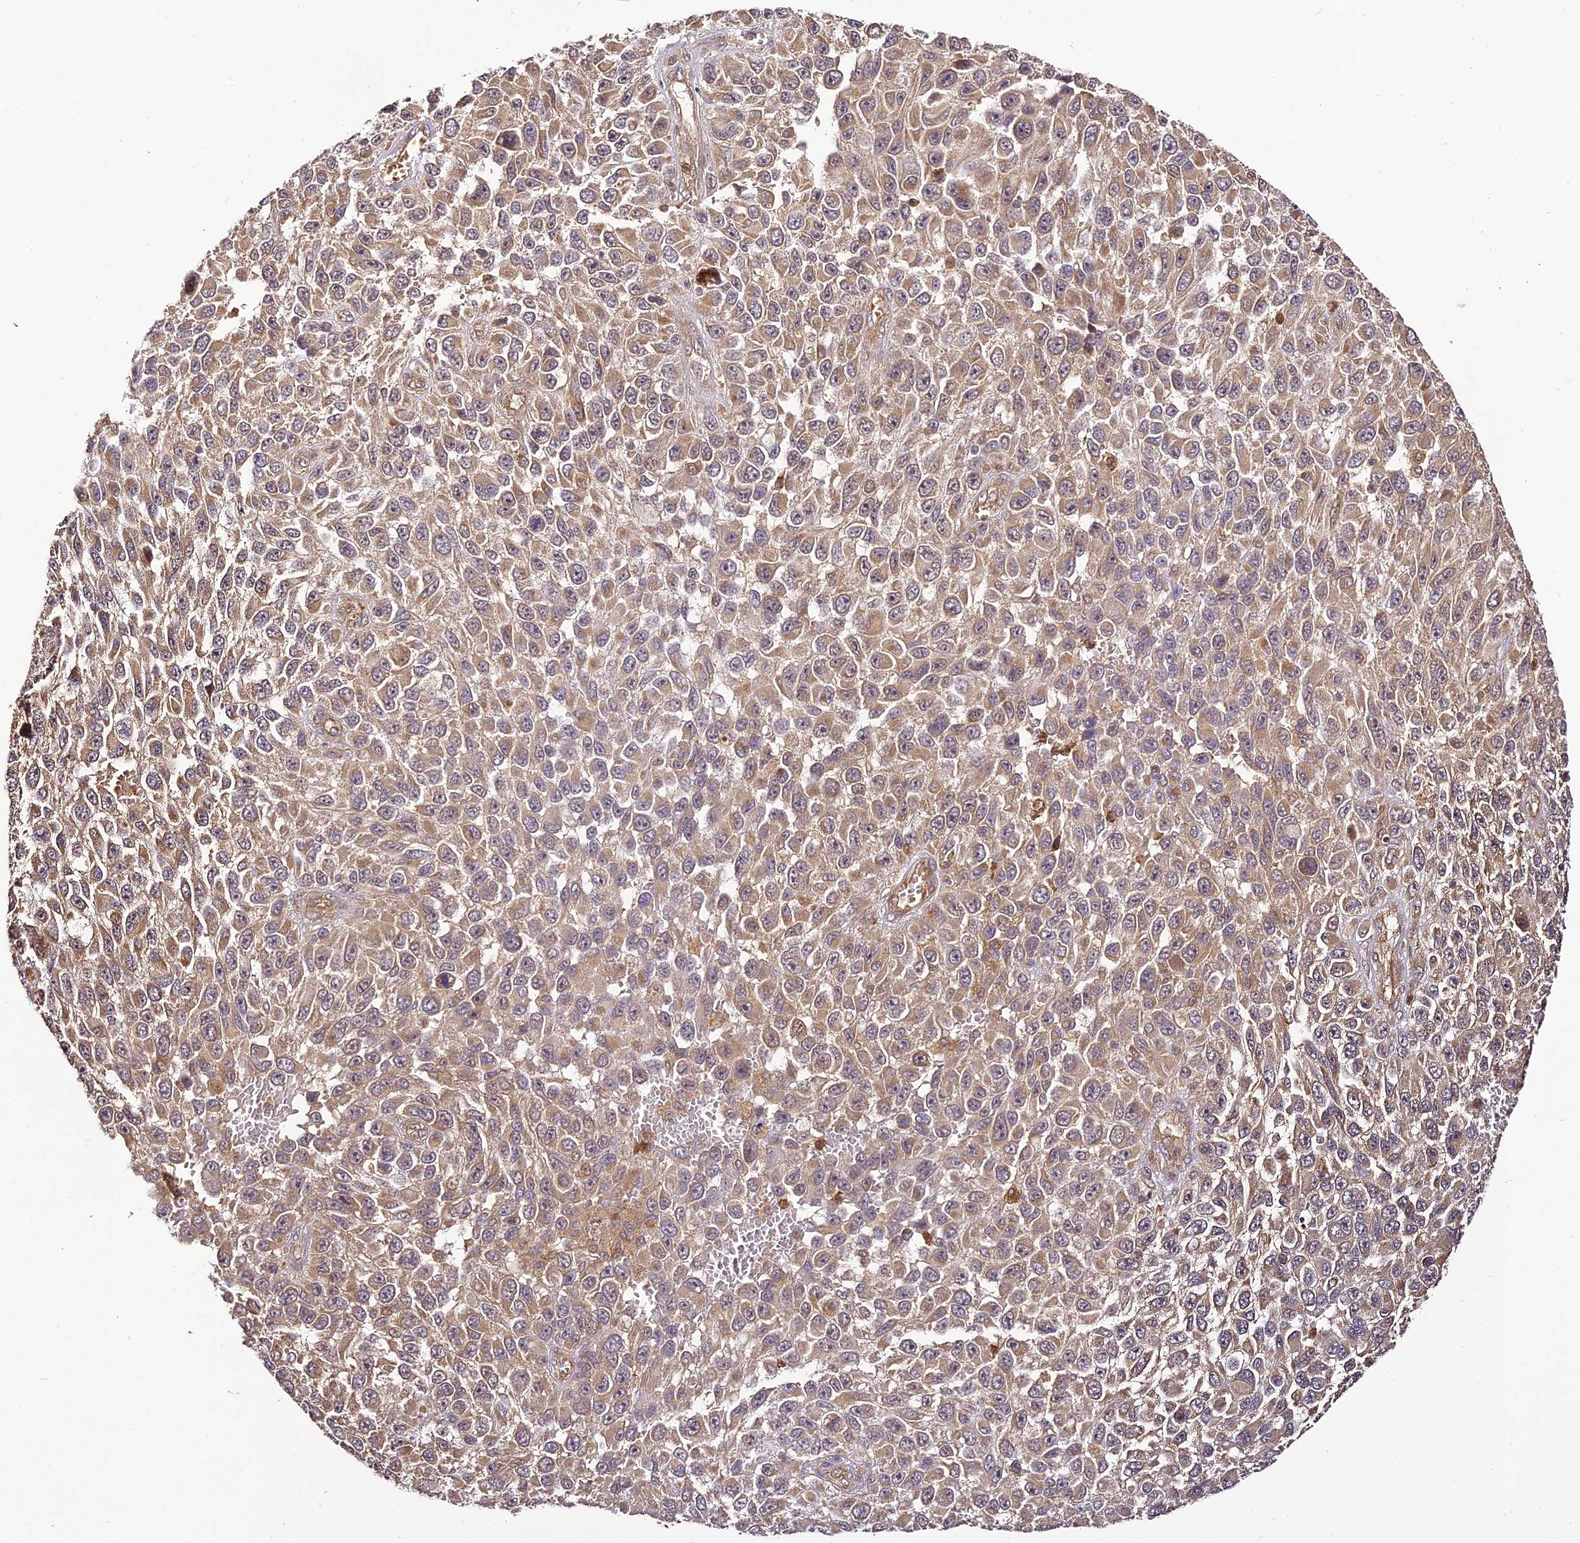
{"staining": {"intensity": "weak", "quantity": ">75%", "location": "cytoplasmic/membranous"}, "tissue": "melanoma", "cell_type": "Tumor cells", "image_type": "cancer", "snomed": [{"axis": "morphology", "description": "Normal tissue, NOS"}, {"axis": "morphology", "description": "Malignant melanoma, NOS"}, {"axis": "topography", "description": "Skin"}], "caption": "Malignant melanoma tissue exhibits weak cytoplasmic/membranous expression in about >75% of tumor cells, visualized by immunohistochemistry.", "gene": "BCDIN3D", "patient": {"sex": "female", "age": 96}}